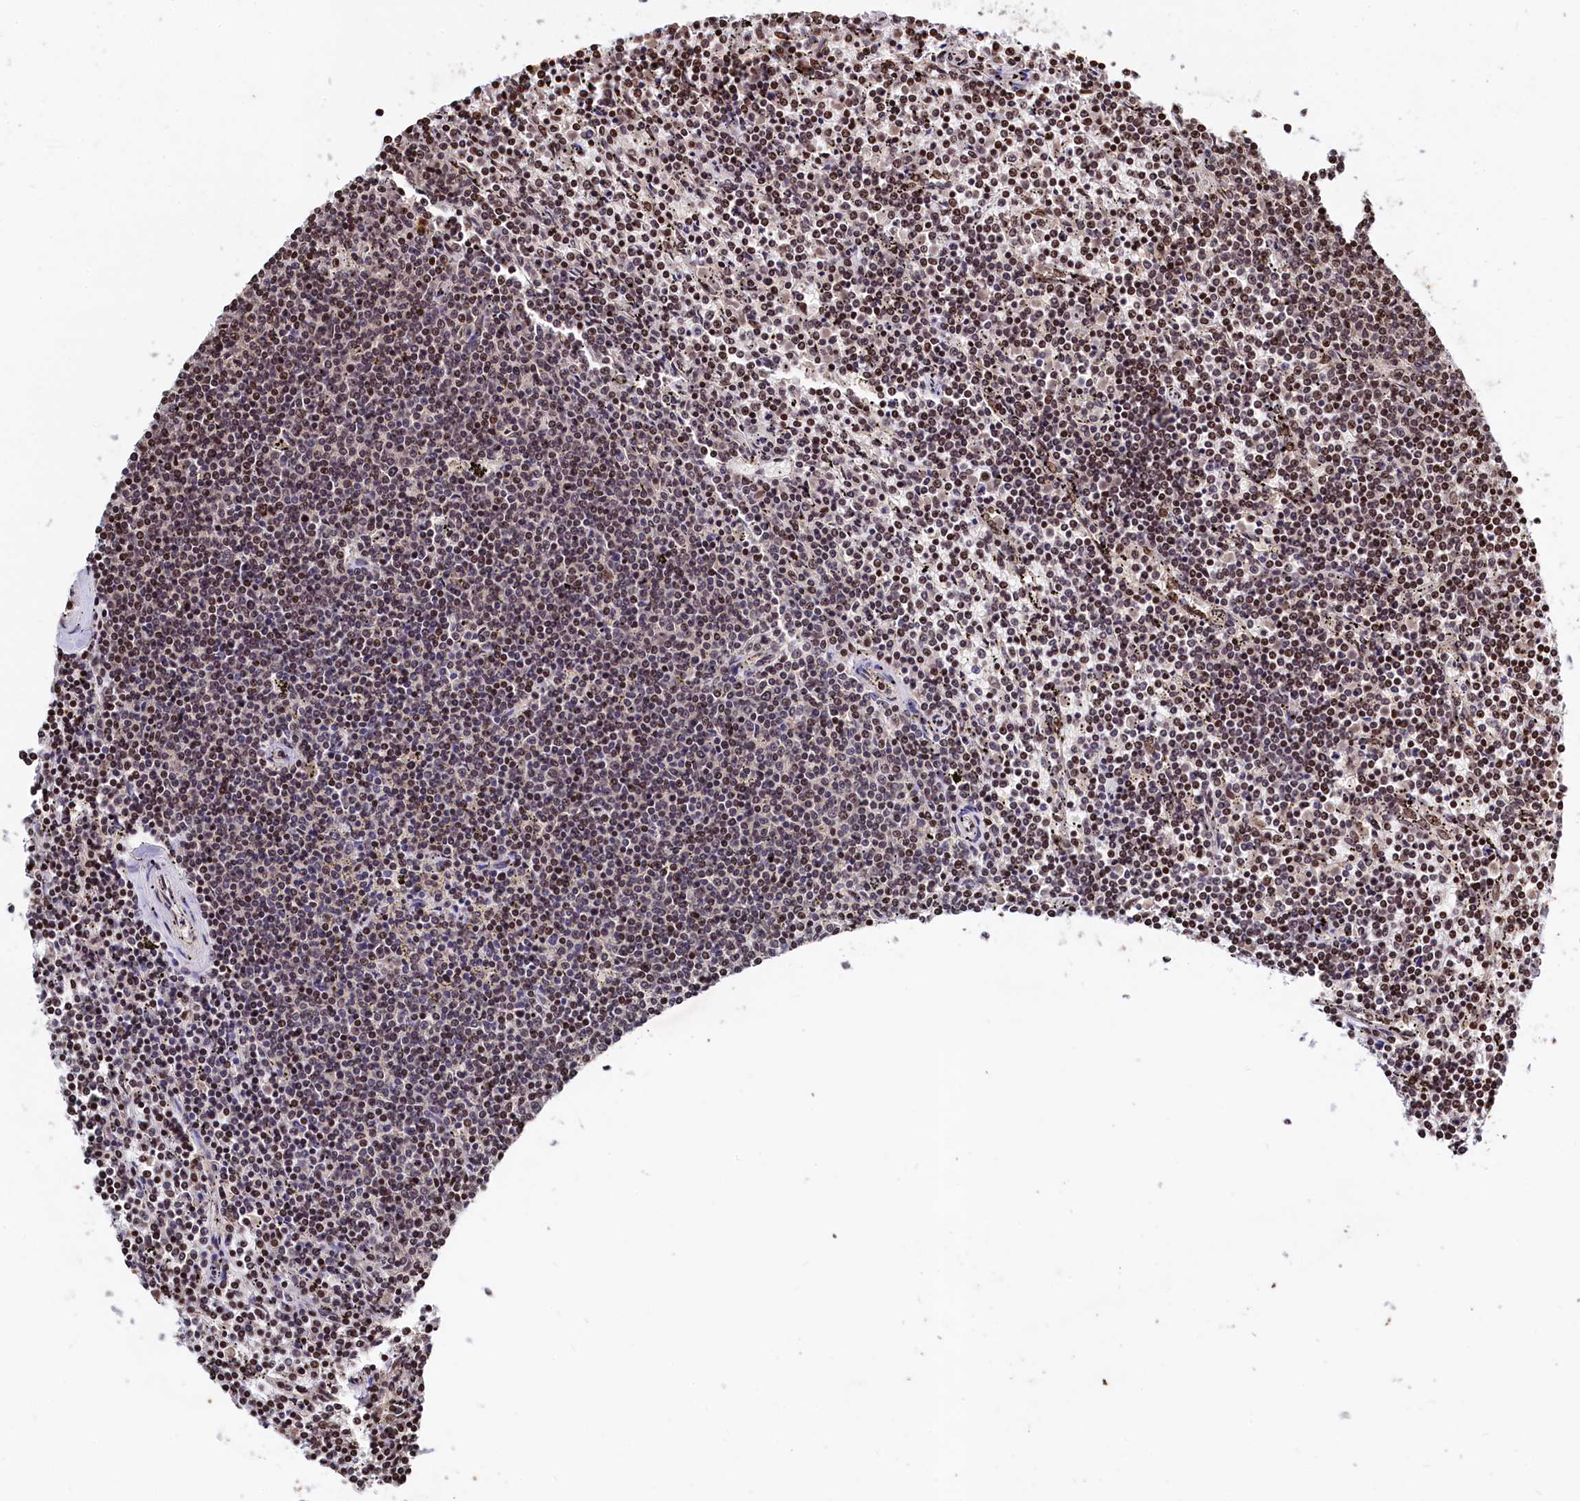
{"staining": {"intensity": "moderate", "quantity": ">75%", "location": "nuclear"}, "tissue": "lymphoma", "cell_type": "Tumor cells", "image_type": "cancer", "snomed": [{"axis": "morphology", "description": "Malignant lymphoma, non-Hodgkin's type, Low grade"}, {"axis": "topography", "description": "Spleen"}], "caption": "Protein staining of low-grade malignant lymphoma, non-Hodgkin's type tissue demonstrates moderate nuclear expression in about >75% of tumor cells. The protein is shown in brown color, while the nuclei are stained blue.", "gene": "FAM217B", "patient": {"sex": "female", "age": 50}}